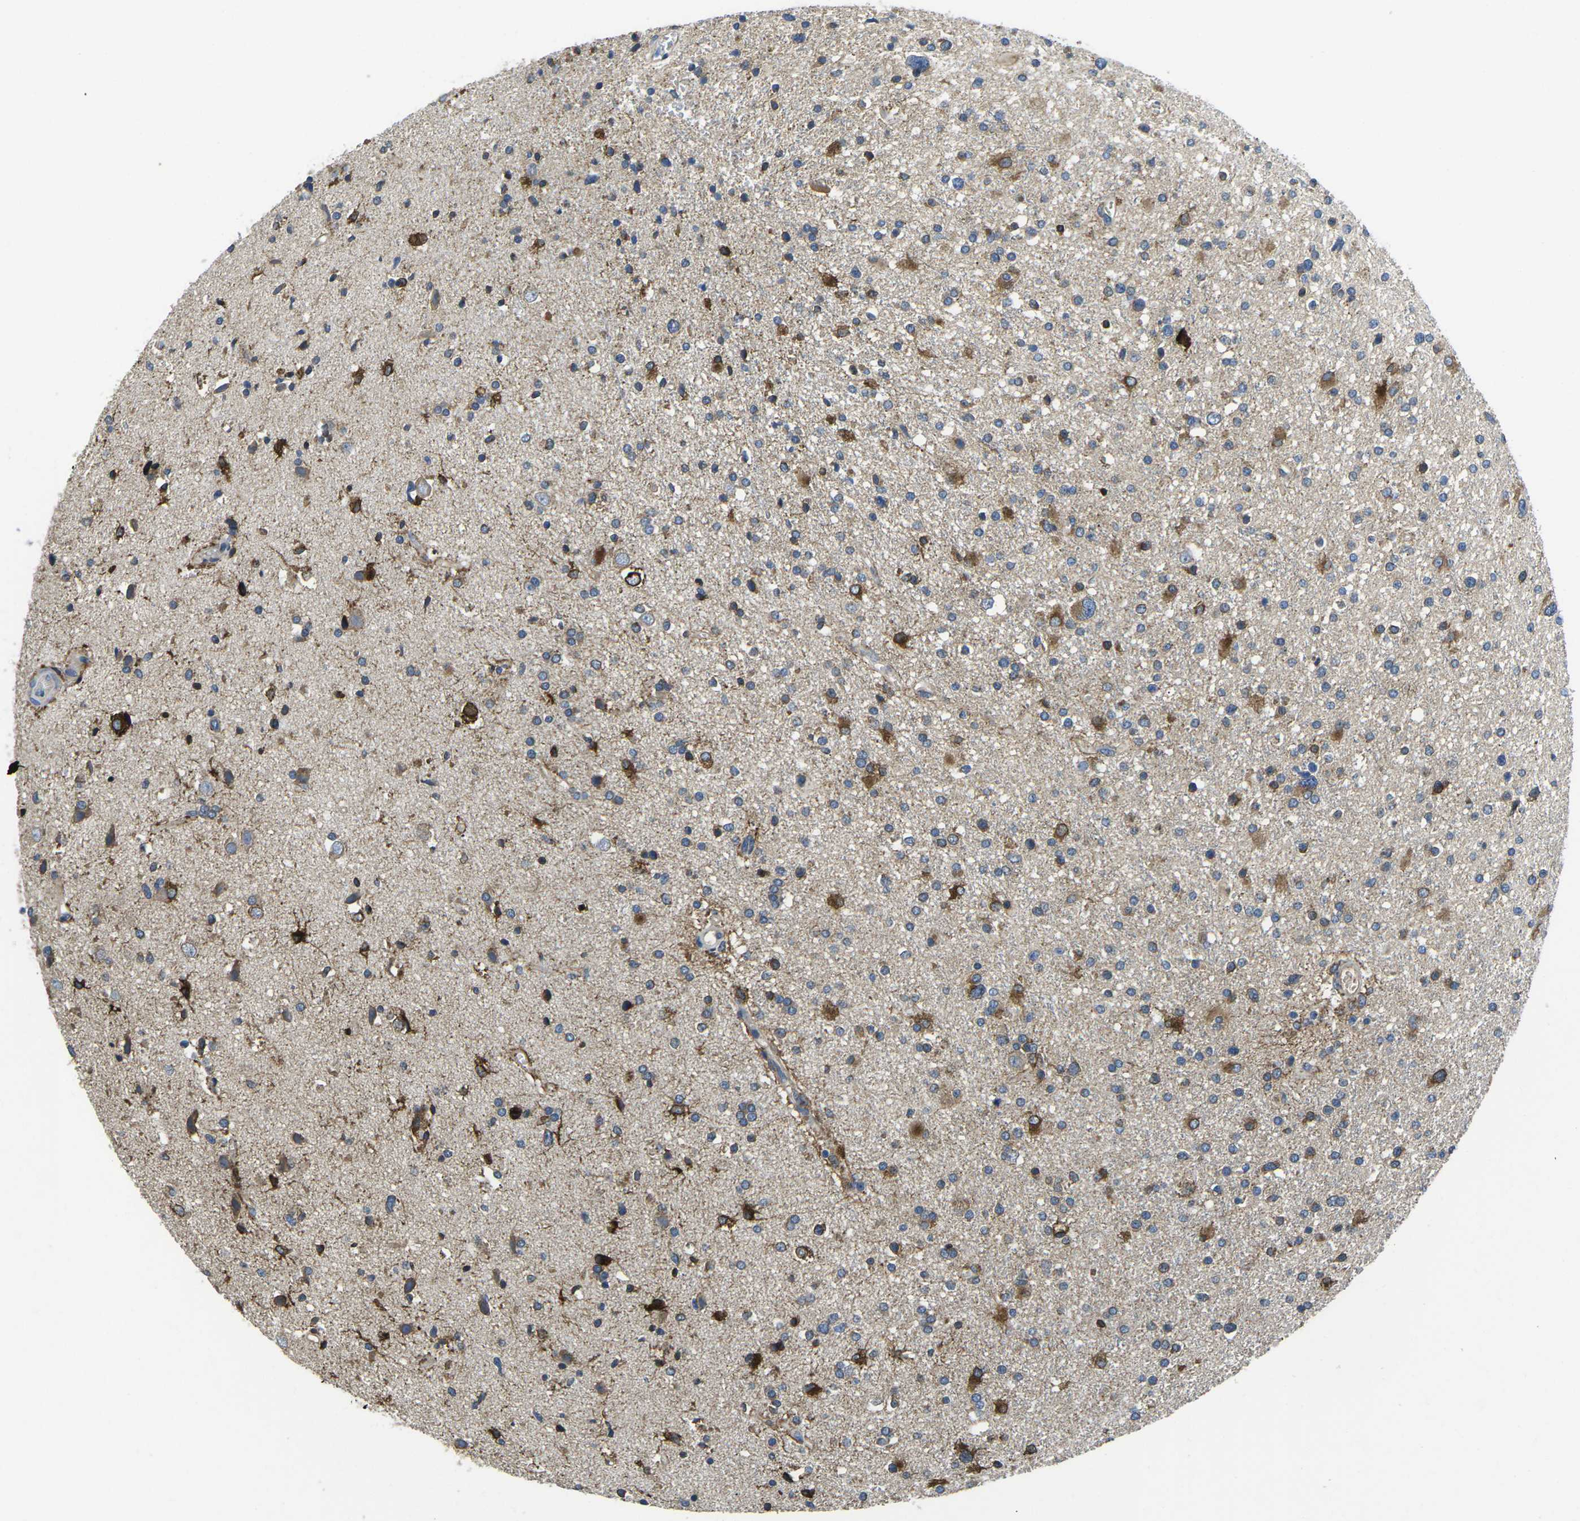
{"staining": {"intensity": "strong", "quantity": "25%-75%", "location": "cytoplasmic/membranous"}, "tissue": "glioma", "cell_type": "Tumor cells", "image_type": "cancer", "snomed": [{"axis": "morphology", "description": "Glioma, malignant, High grade"}, {"axis": "topography", "description": "Brain"}], "caption": "Brown immunohistochemical staining in human glioma displays strong cytoplasmic/membranous expression in approximately 25%-75% of tumor cells.", "gene": "PDZD8", "patient": {"sex": "male", "age": 33}}